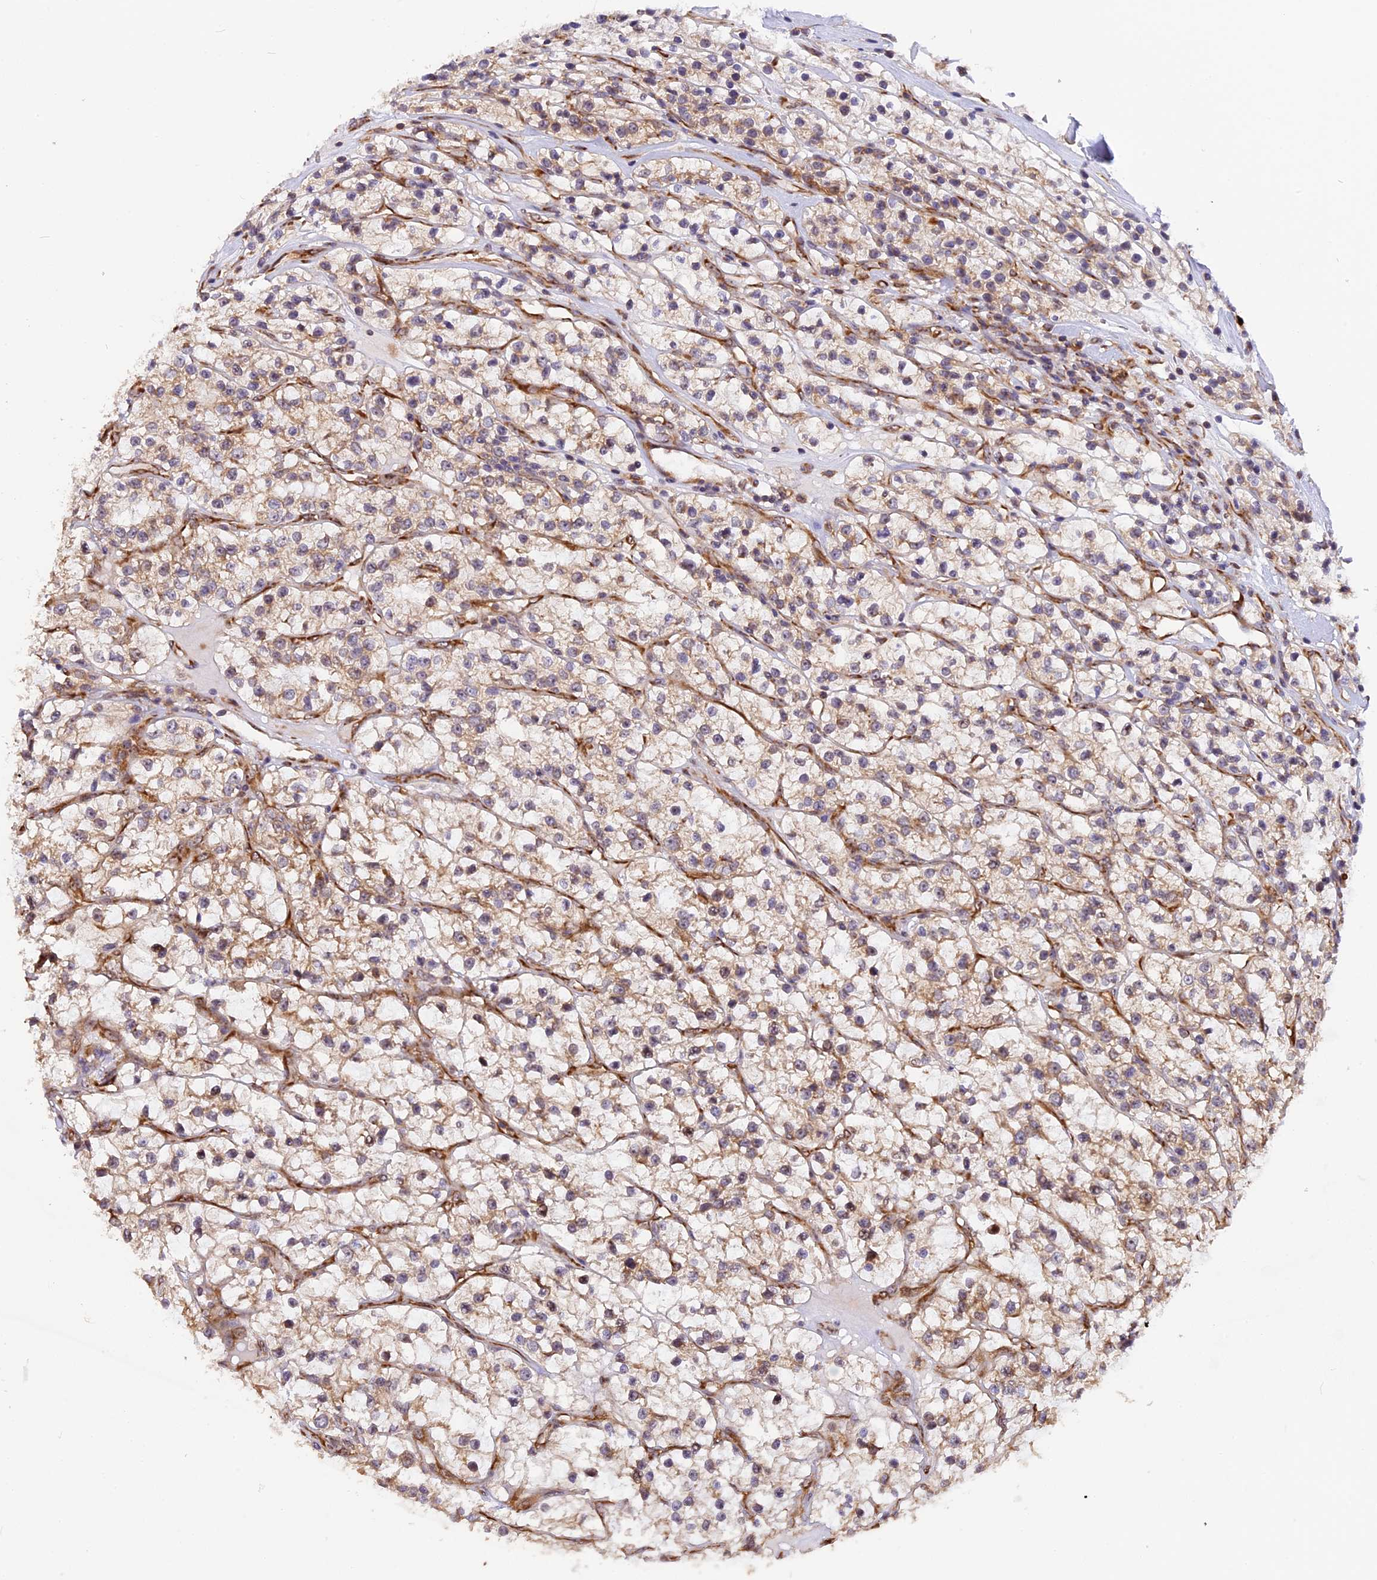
{"staining": {"intensity": "weak", "quantity": "25%-75%", "location": "cytoplasmic/membranous"}, "tissue": "renal cancer", "cell_type": "Tumor cells", "image_type": "cancer", "snomed": [{"axis": "morphology", "description": "Adenocarcinoma, NOS"}, {"axis": "topography", "description": "Kidney"}], "caption": "Immunohistochemical staining of human adenocarcinoma (renal) displays weak cytoplasmic/membranous protein expression in approximately 25%-75% of tumor cells. (Stains: DAB (3,3'-diaminobenzidine) in brown, nuclei in blue, Microscopy: brightfield microscopy at high magnification).", "gene": "GNPTAB", "patient": {"sex": "female", "age": 57}}